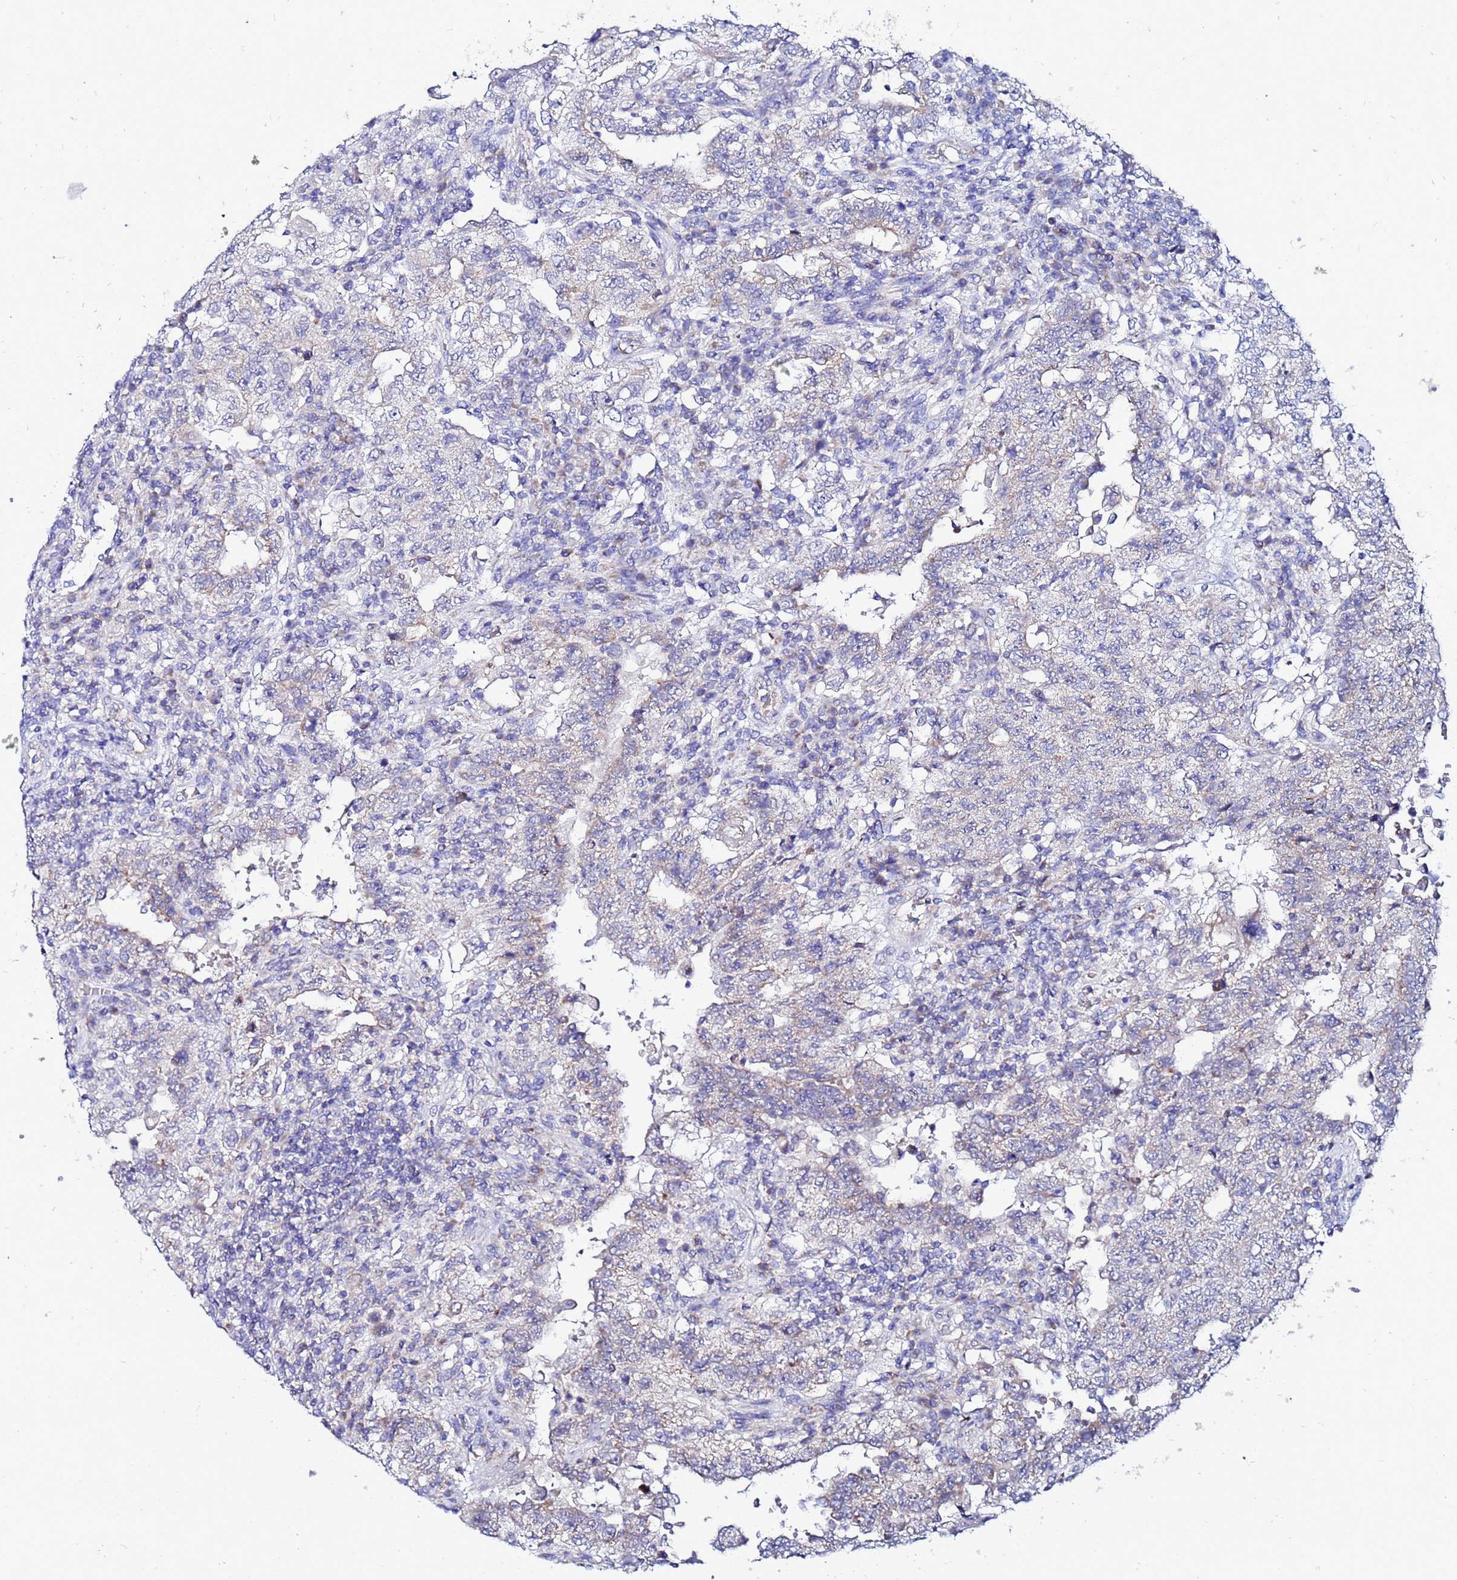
{"staining": {"intensity": "negative", "quantity": "none", "location": "none"}, "tissue": "testis cancer", "cell_type": "Tumor cells", "image_type": "cancer", "snomed": [{"axis": "morphology", "description": "Carcinoma, Embryonal, NOS"}, {"axis": "topography", "description": "Testis"}], "caption": "Human testis embryonal carcinoma stained for a protein using IHC shows no staining in tumor cells.", "gene": "FAHD2A", "patient": {"sex": "male", "age": 26}}